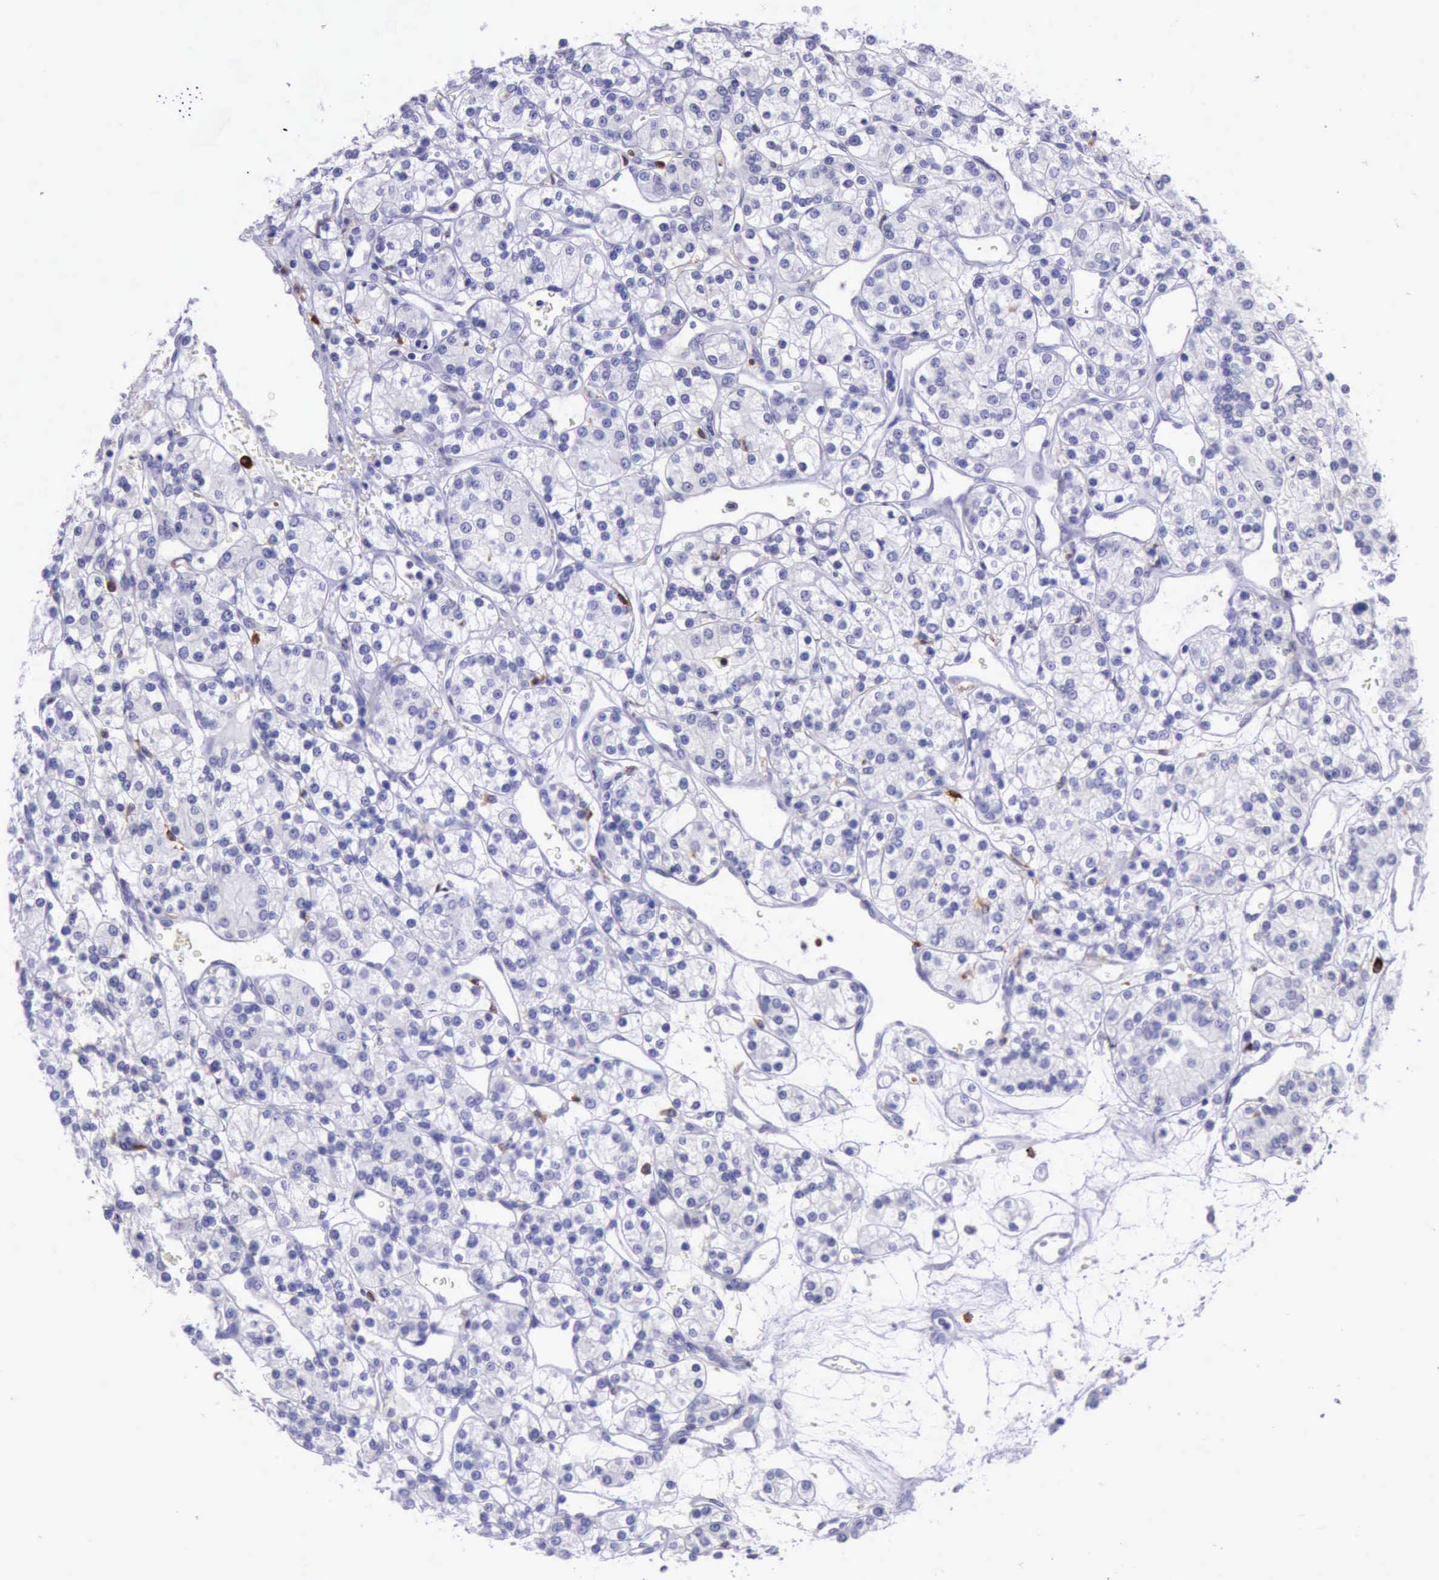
{"staining": {"intensity": "negative", "quantity": "none", "location": "none"}, "tissue": "renal cancer", "cell_type": "Tumor cells", "image_type": "cancer", "snomed": [{"axis": "morphology", "description": "Adenocarcinoma, NOS"}, {"axis": "topography", "description": "Kidney"}], "caption": "DAB (3,3'-diaminobenzidine) immunohistochemical staining of renal cancer exhibits no significant staining in tumor cells. (Brightfield microscopy of DAB immunohistochemistry (IHC) at high magnification).", "gene": "BTK", "patient": {"sex": "female", "age": 62}}